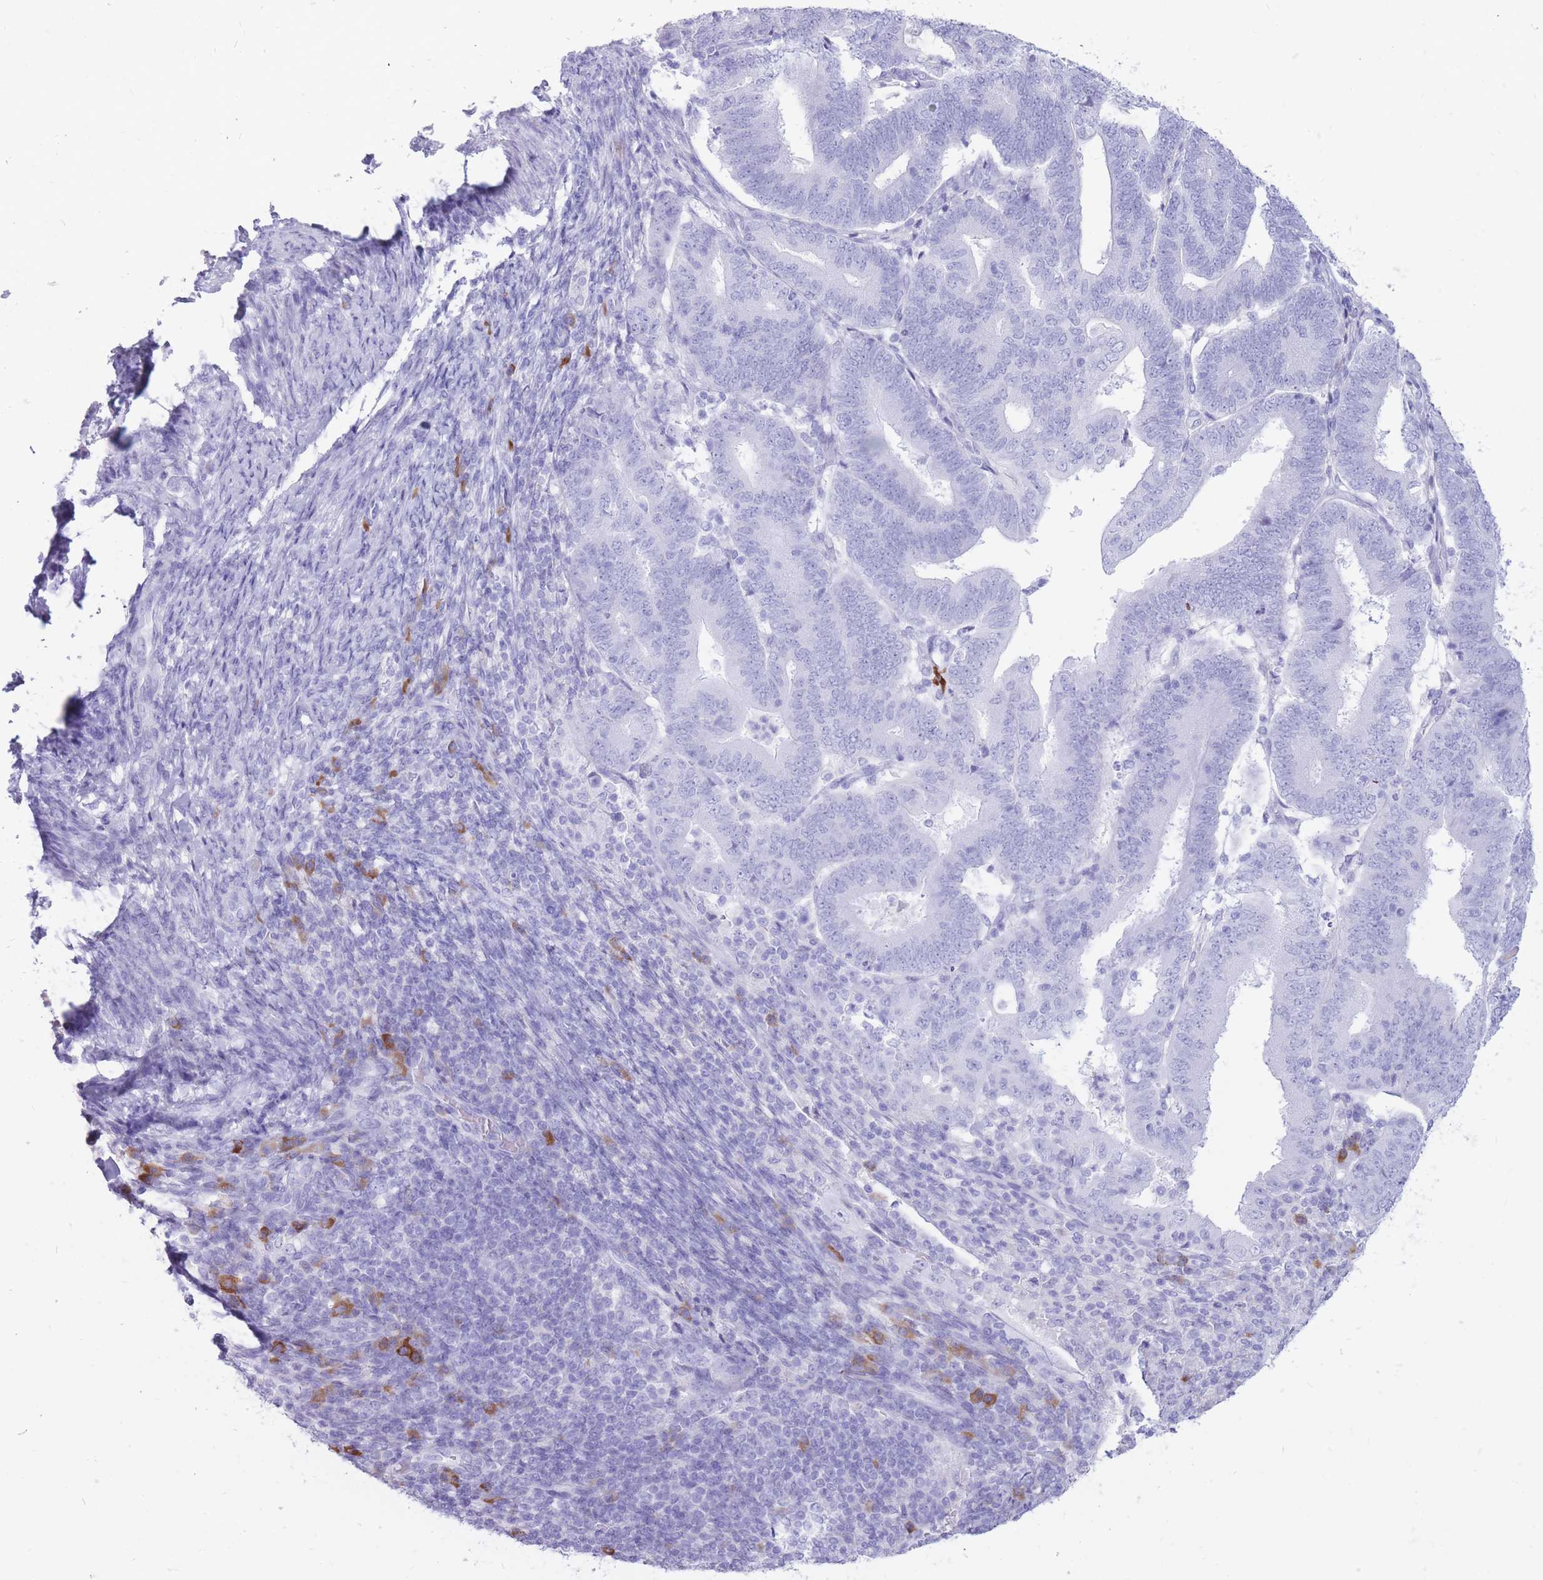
{"staining": {"intensity": "negative", "quantity": "none", "location": "none"}, "tissue": "endometrial cancer", "cell_type": "Tumor cells", "image_type": "cancer", "snomed": [{"axis": "morphology", "description": "Adenocarcinoma, NOS"}, {"axis": "topography", "description": "Endometrium"}], "caption": "Immunohistochemical staining of endometrial adenocarcinoma reveals no significant staining in tumor cells. (Brightfield microscopy of DAB IHC at high magnification).", "gene": "ZFP37", "patient": {"sex": "female", "age": 70}}